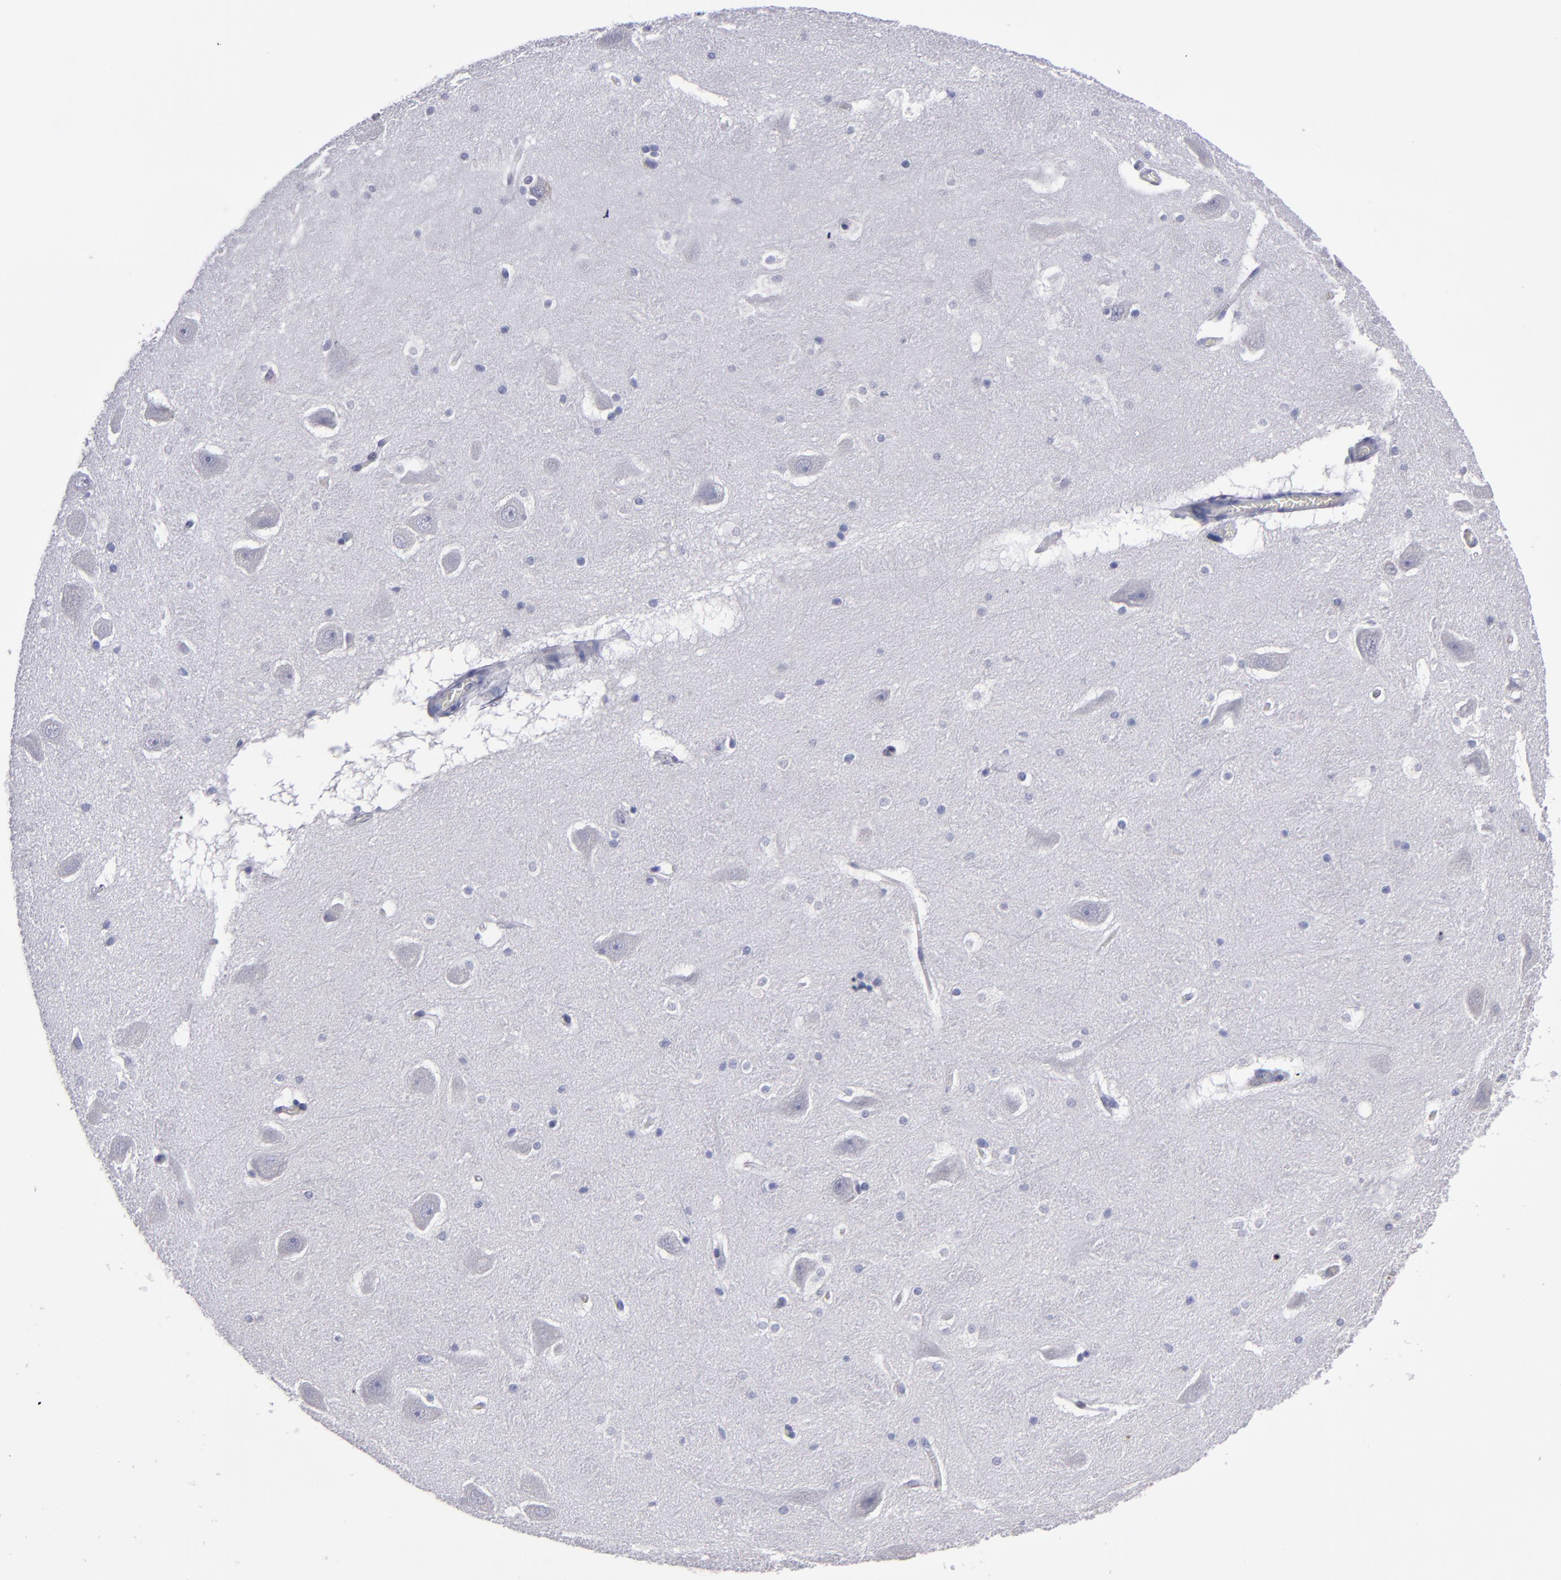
{"staining": {"intensity": "negative", "quantity": "none", "location": "none"}, "tissue": "hippocampus", "cell_type": "Glial cells", "image_type": "normal", "snomed": [{"axis": "morphology", "description": "Normal tissue, NOS"}, {"axis": "topography", "description": "Hippocampus"}], "caption": "High power microscopy image of an immunohistochemistry image of unremarkable hippocampus, revealing no significant positivity in glial cells.", "gene": "CDH3", "patient": {"sex": "male", "age": 45}}